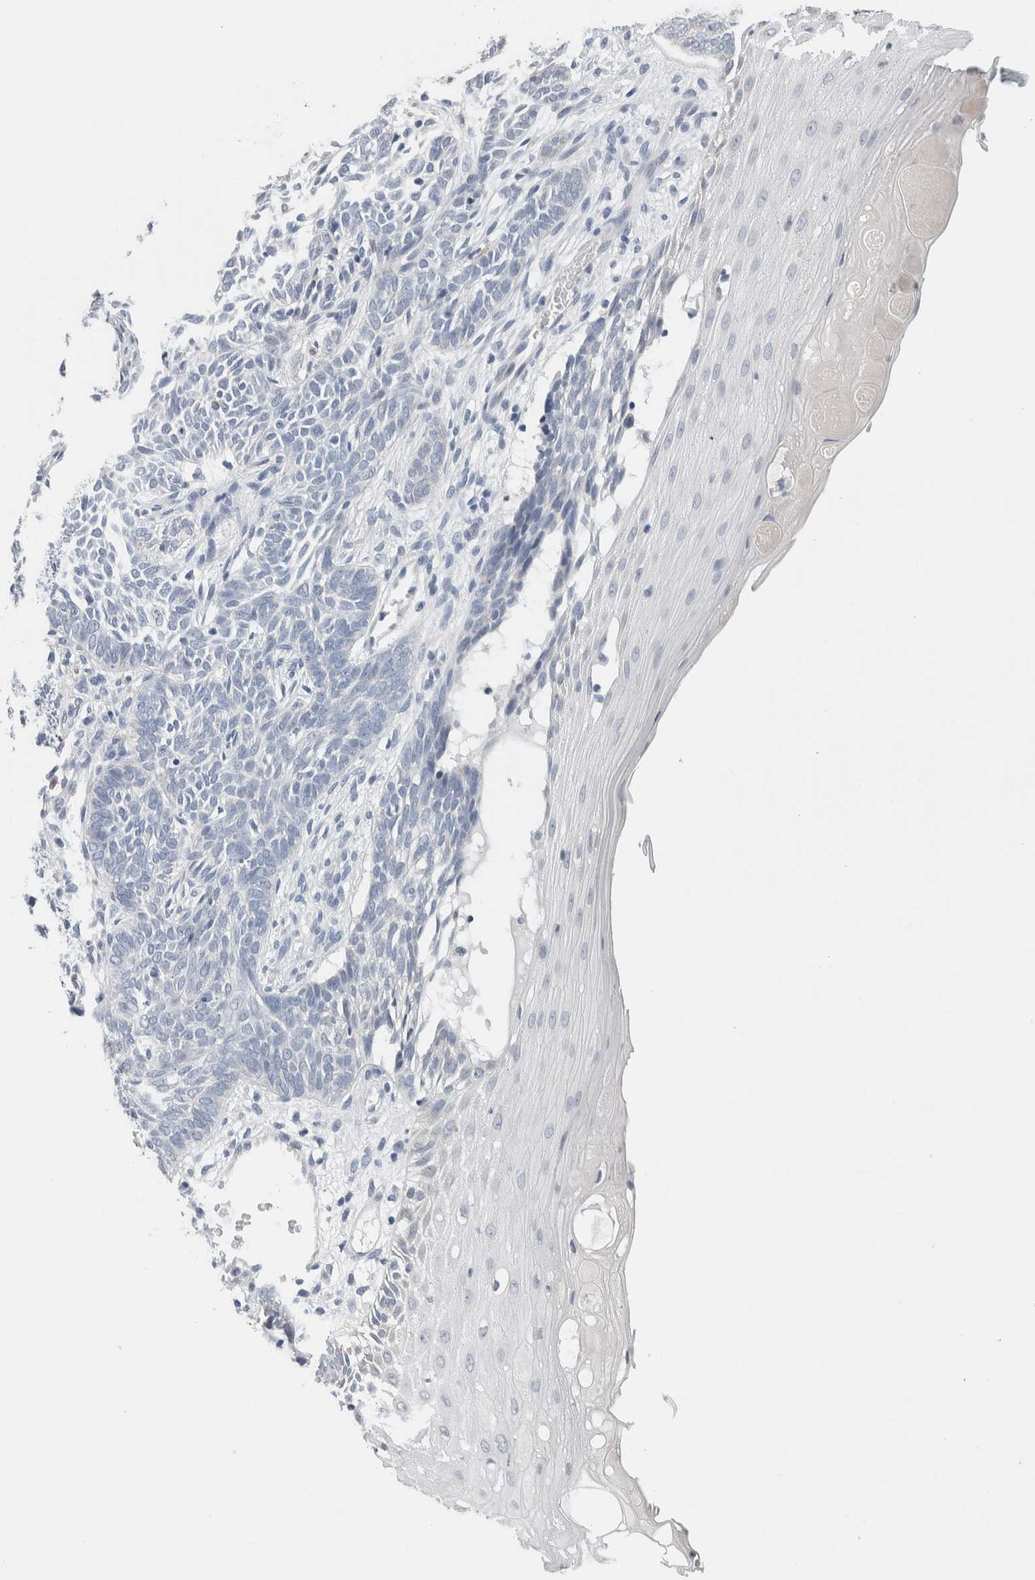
{"staining": {"intensity": "negative", "quantity": "none", "location": "none"}, "tissue": "skin cancer", "cell_type": "Tumor cells", "image_type": "cancer", "snomed": [{"axis": "morphology", "description": "Basal cell carcinoma"}, {"axis": "topography", "description": "Skin"}], "caption": "Tumor cells are negative for brown protein staining in skin basal cell carcinoma.", "gene": "SCN2A", "patient": {"sex": "male", "age": 87}}